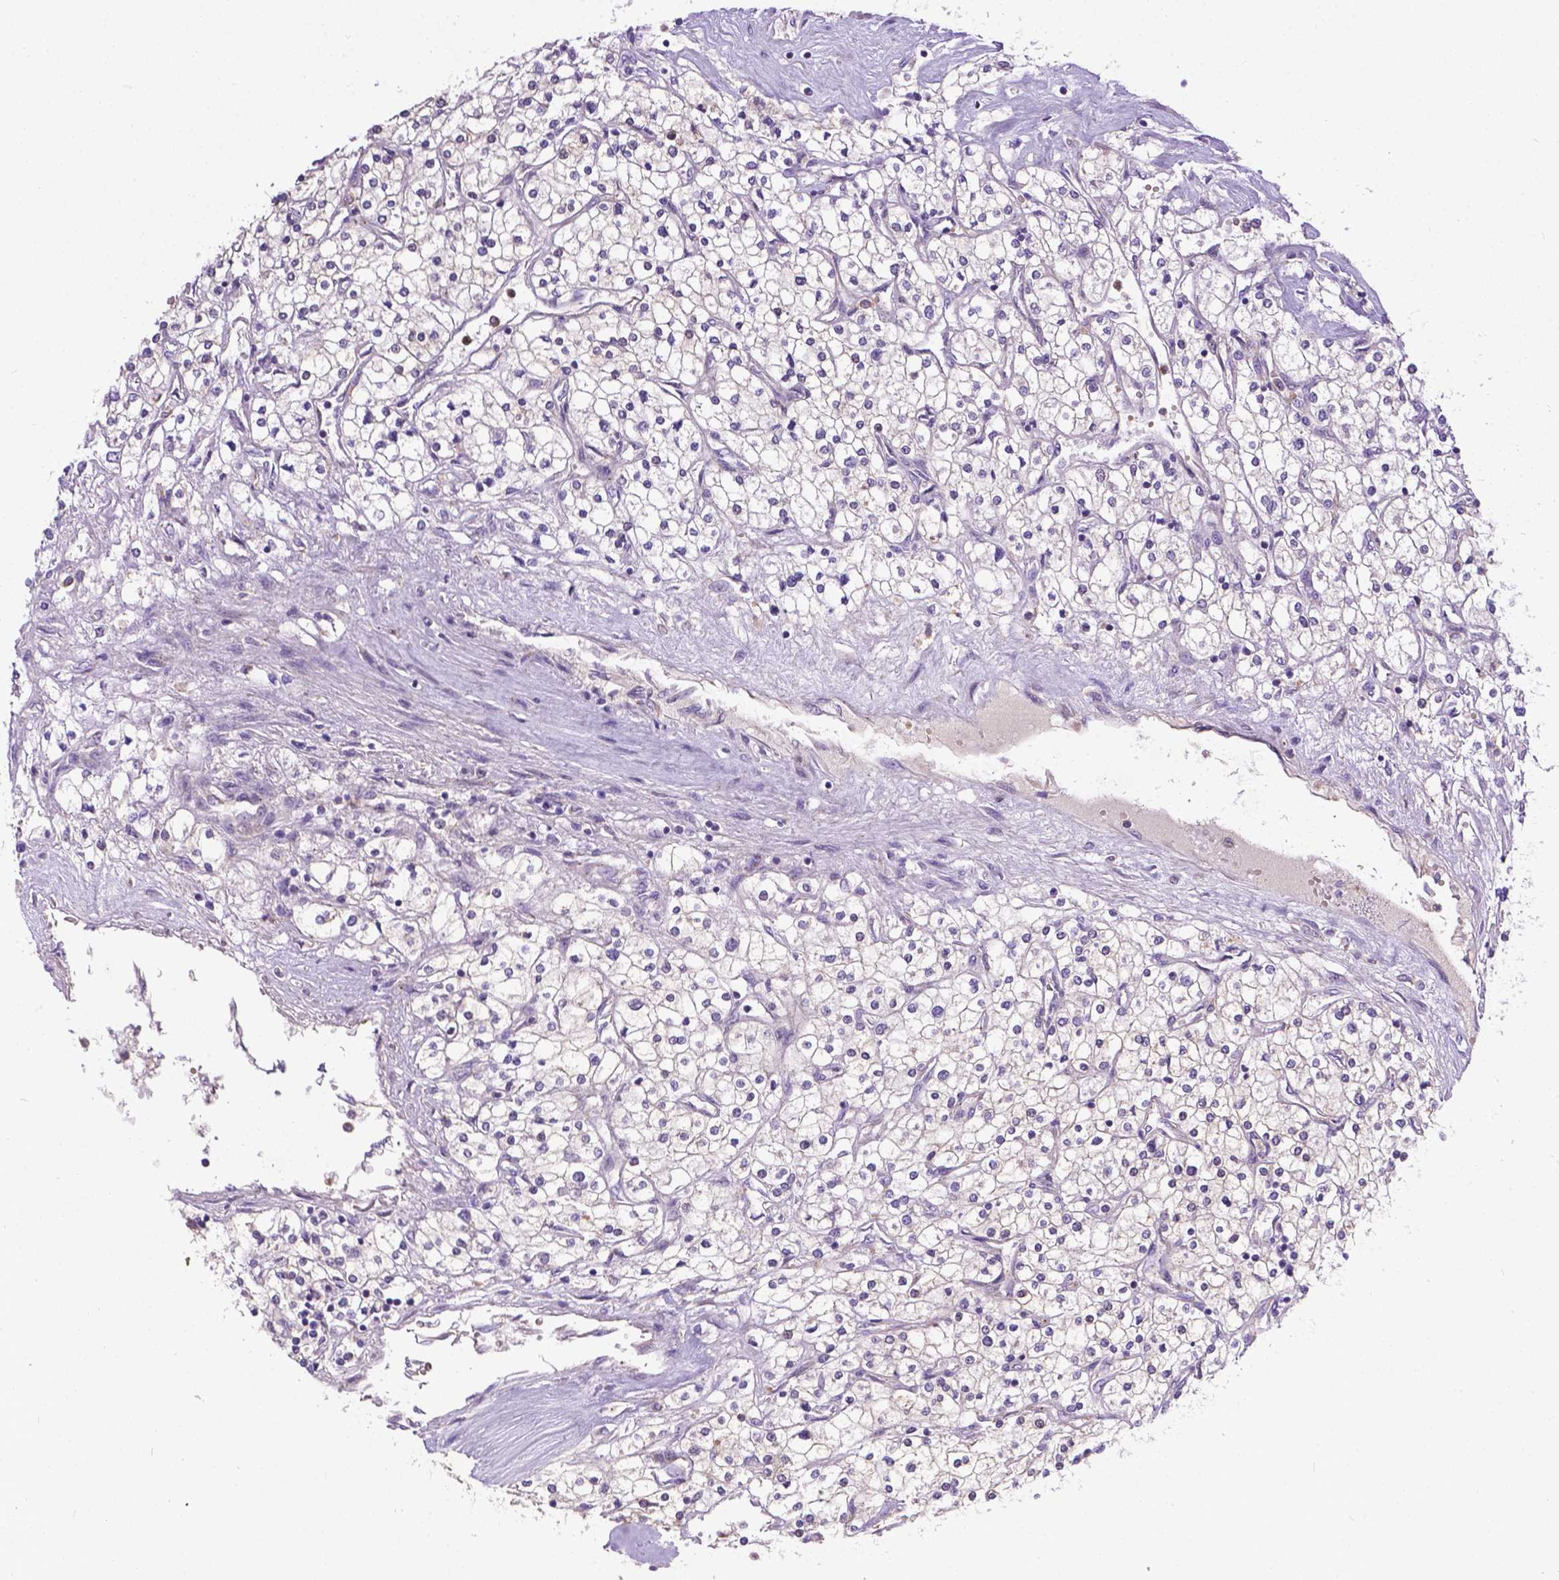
{"staining": {"intensity": "negative", "quantity": "none", "location": "none"}, "tissue": "renal cancer", "cell_type": "Tumor cells", "image_type": "cancer", "snomed": [{"axis": "morphology", "description": "Adenocarcinoma, NOS"}, {"axis": "topography", "description": "Kidney"}], "caption": "Adenocarcinoma (renal) was stained to show a protein in brown. There is no significant positivity in tumor cells.", "gene": "TM4SF18", "patient": {"sex": "male", "age": 80}}